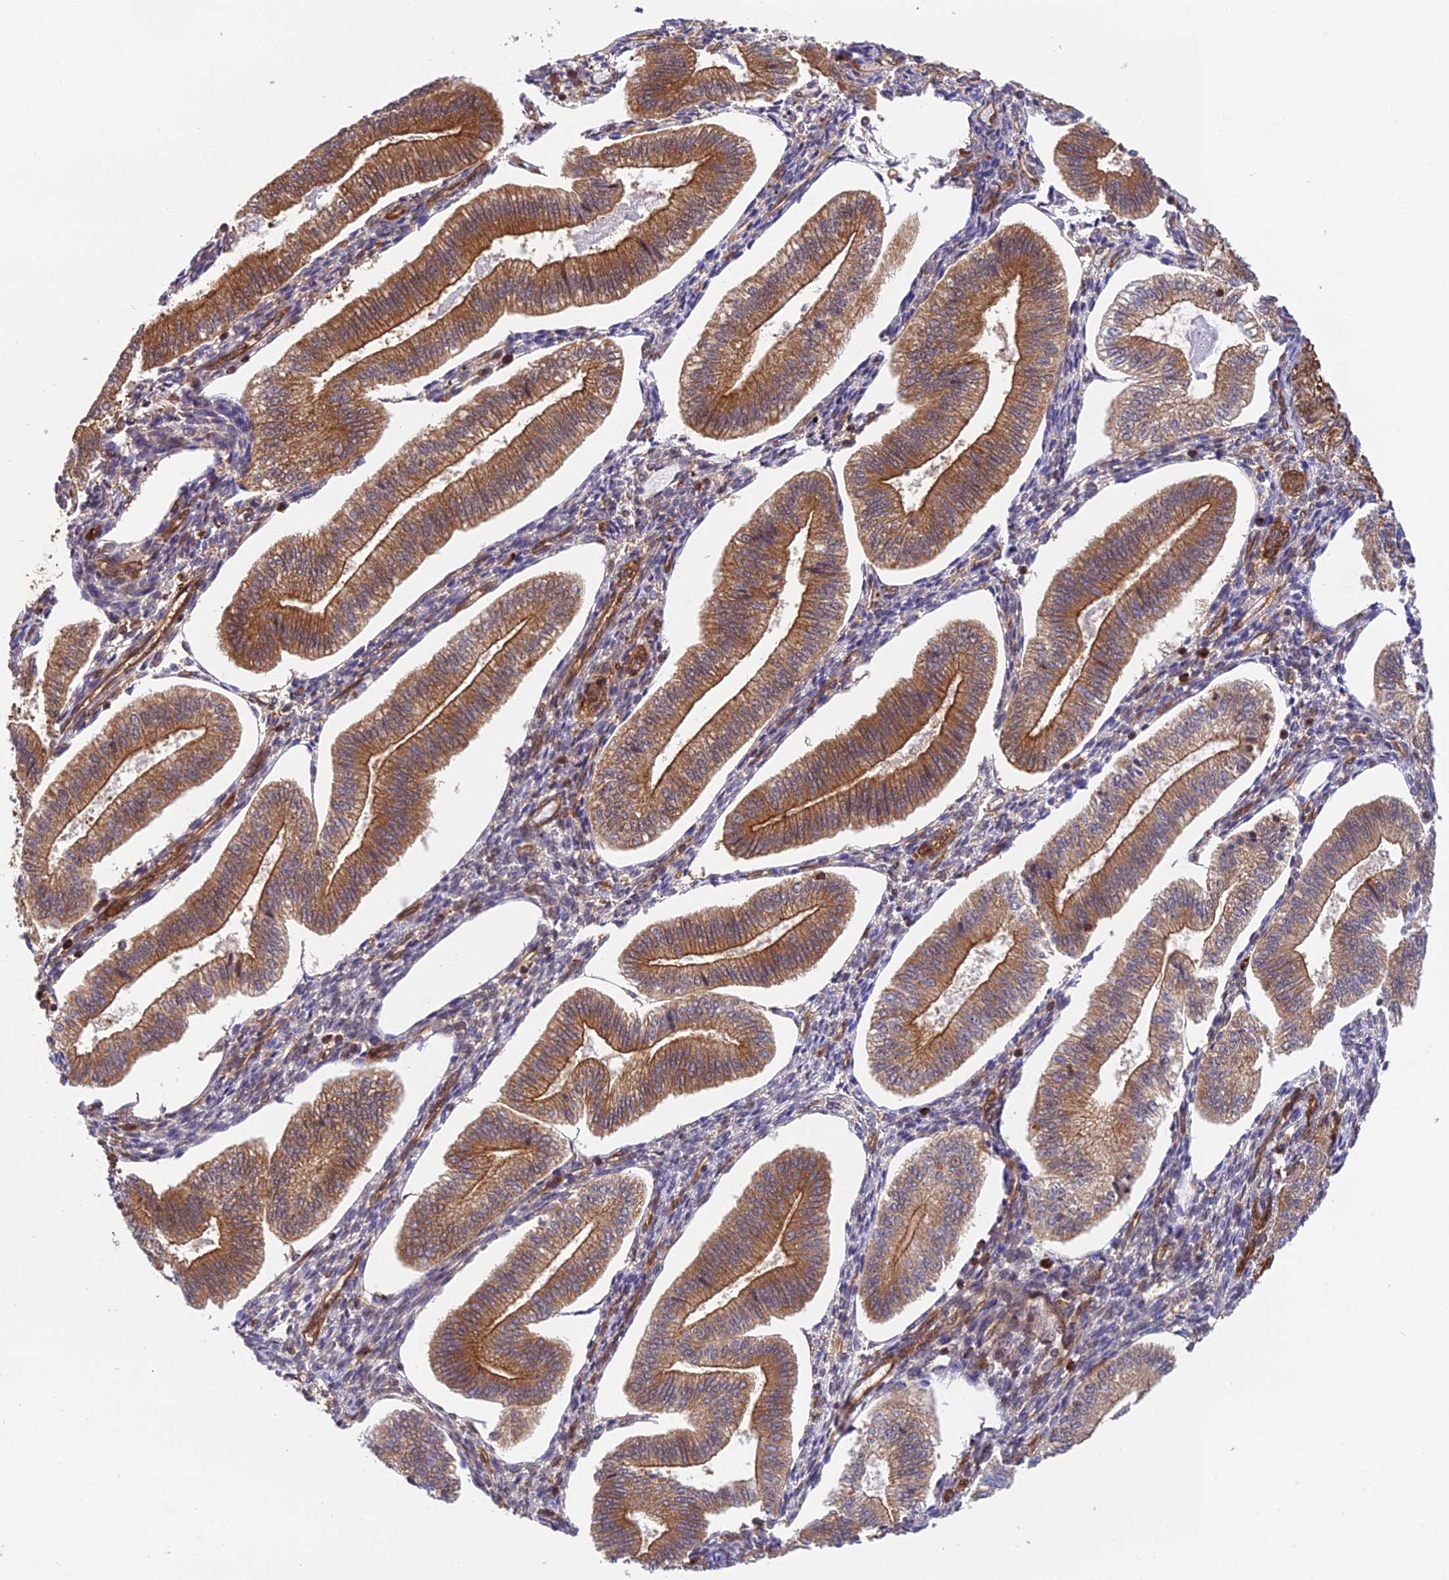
{"staining": {"intensity": "moderate", "quantity": "<25%", "location": "cytoplasmic/membranous"}, "tissue": "endometrium", "cell_type": "Cells in endometrial stroma", "image_type": "normal", "snomed": [{"axis": "morphology", "description": "Normal tissue, NOS"}, {"axis": "topography", "description": "Endometrium"}], "caption": "Protein staining reveals moderate cytoplasmic/membranous positivity in about <25% of cells in endometrial stroma in benign endometrium. The staining was performed using DAB to visualize the protein expression in brown, while the nuclei were stained in blue with hematoxylin (Magnification: 20x).", "gene": "EVI5L", "patient": {"sex": "female", "age": 34}}